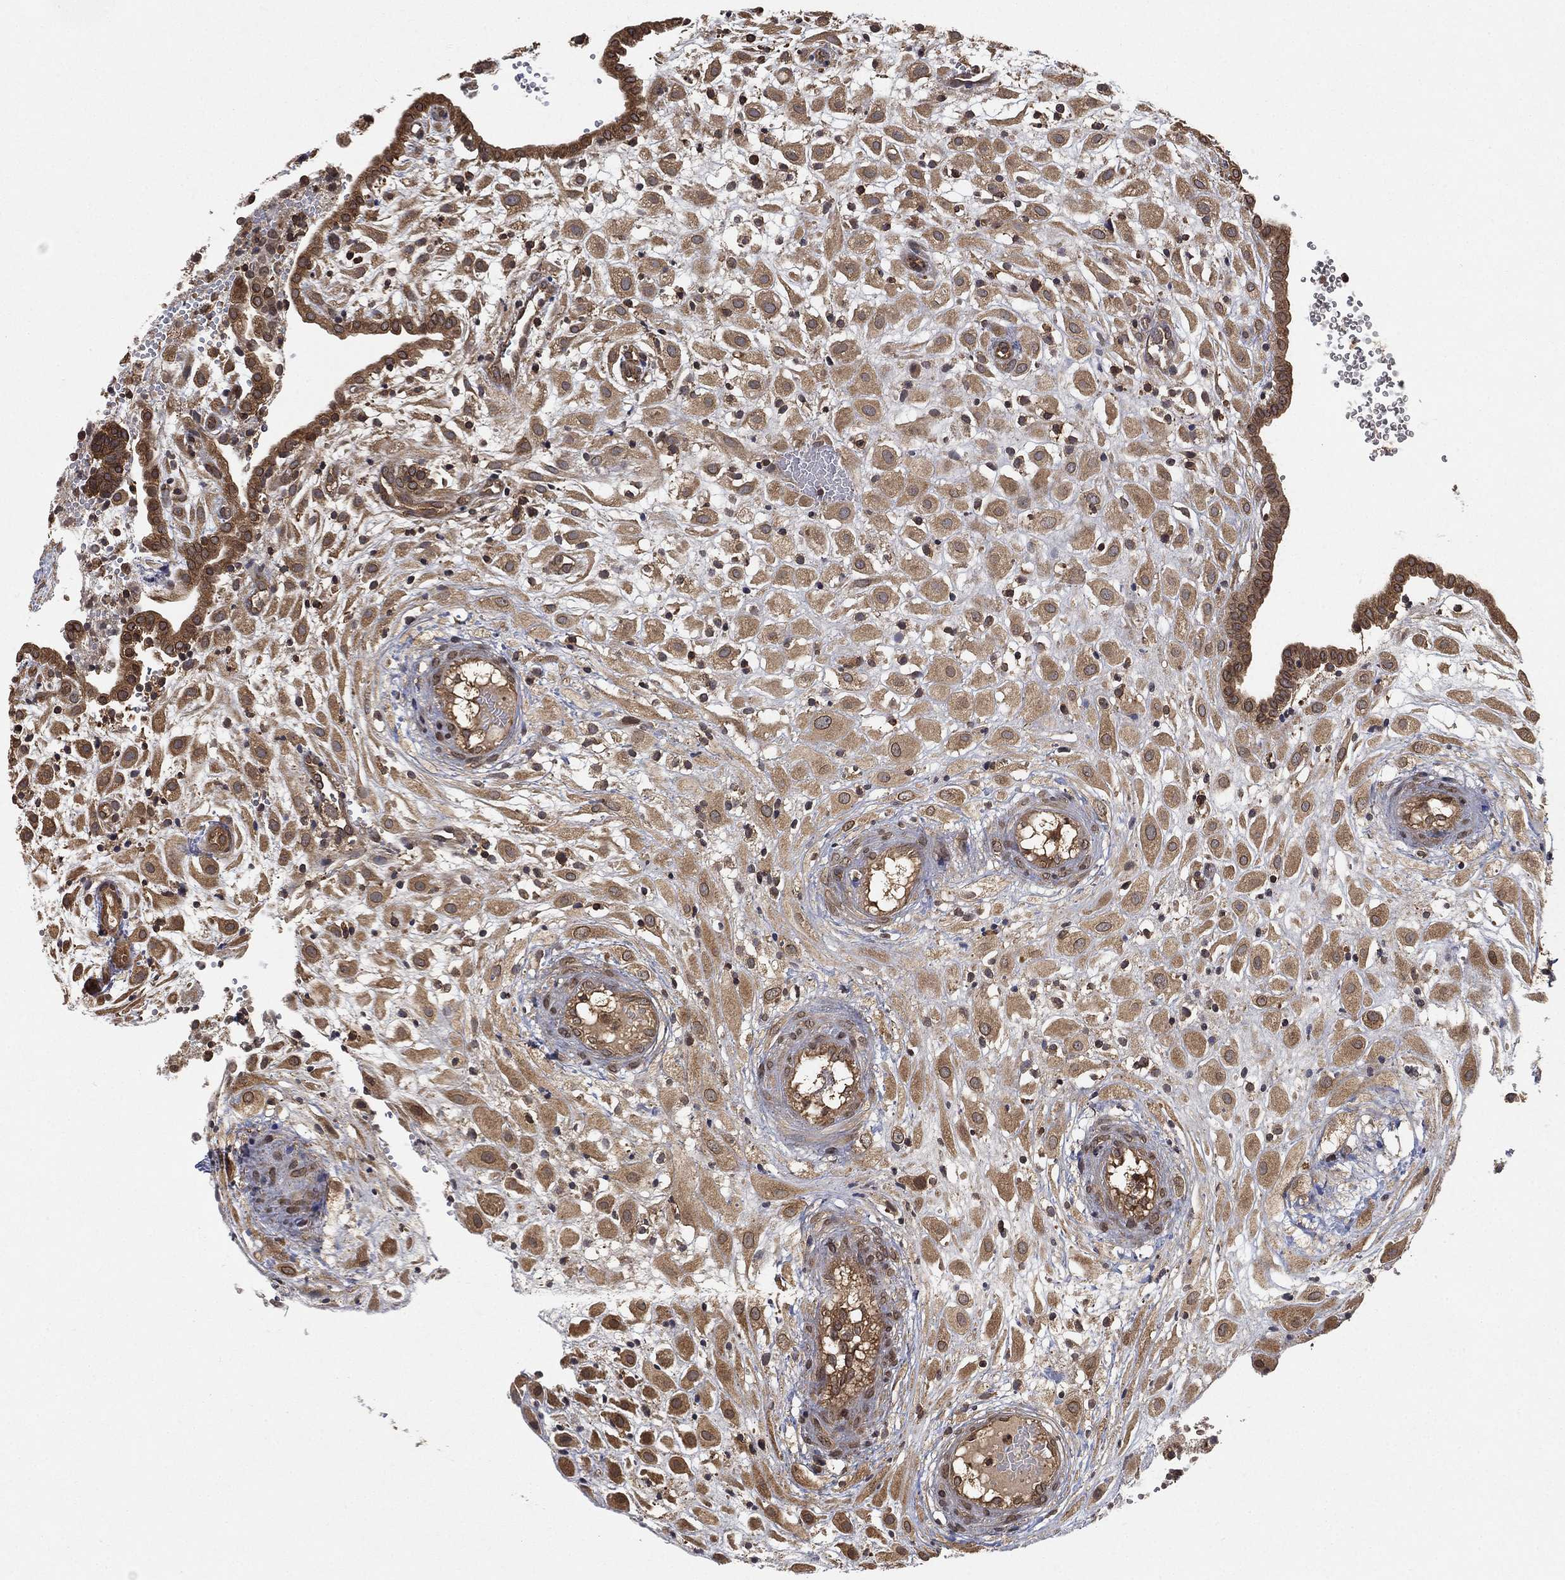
{"staining": {"intensity": "moderate", "quantity": ">75%", "location": "cytoplasmic/membranous"}, "tissue": "placenta", "cell_type": "Decidual cells", "image_type": "normal", "snomed": [{"axis": "morphology", "description": "Normal tissue, NOS"}, {"axis": "topography", "description": "Placenta"}], "caption": "A histopathology image showing moderate cytoplasmic/membranous expression in about >75% of decidual cells in unremarkable placenta, as visualized by brown immunohistochemical staining.", "gene": "UBA5", "patient": {"sex": "female", "age": 24}}